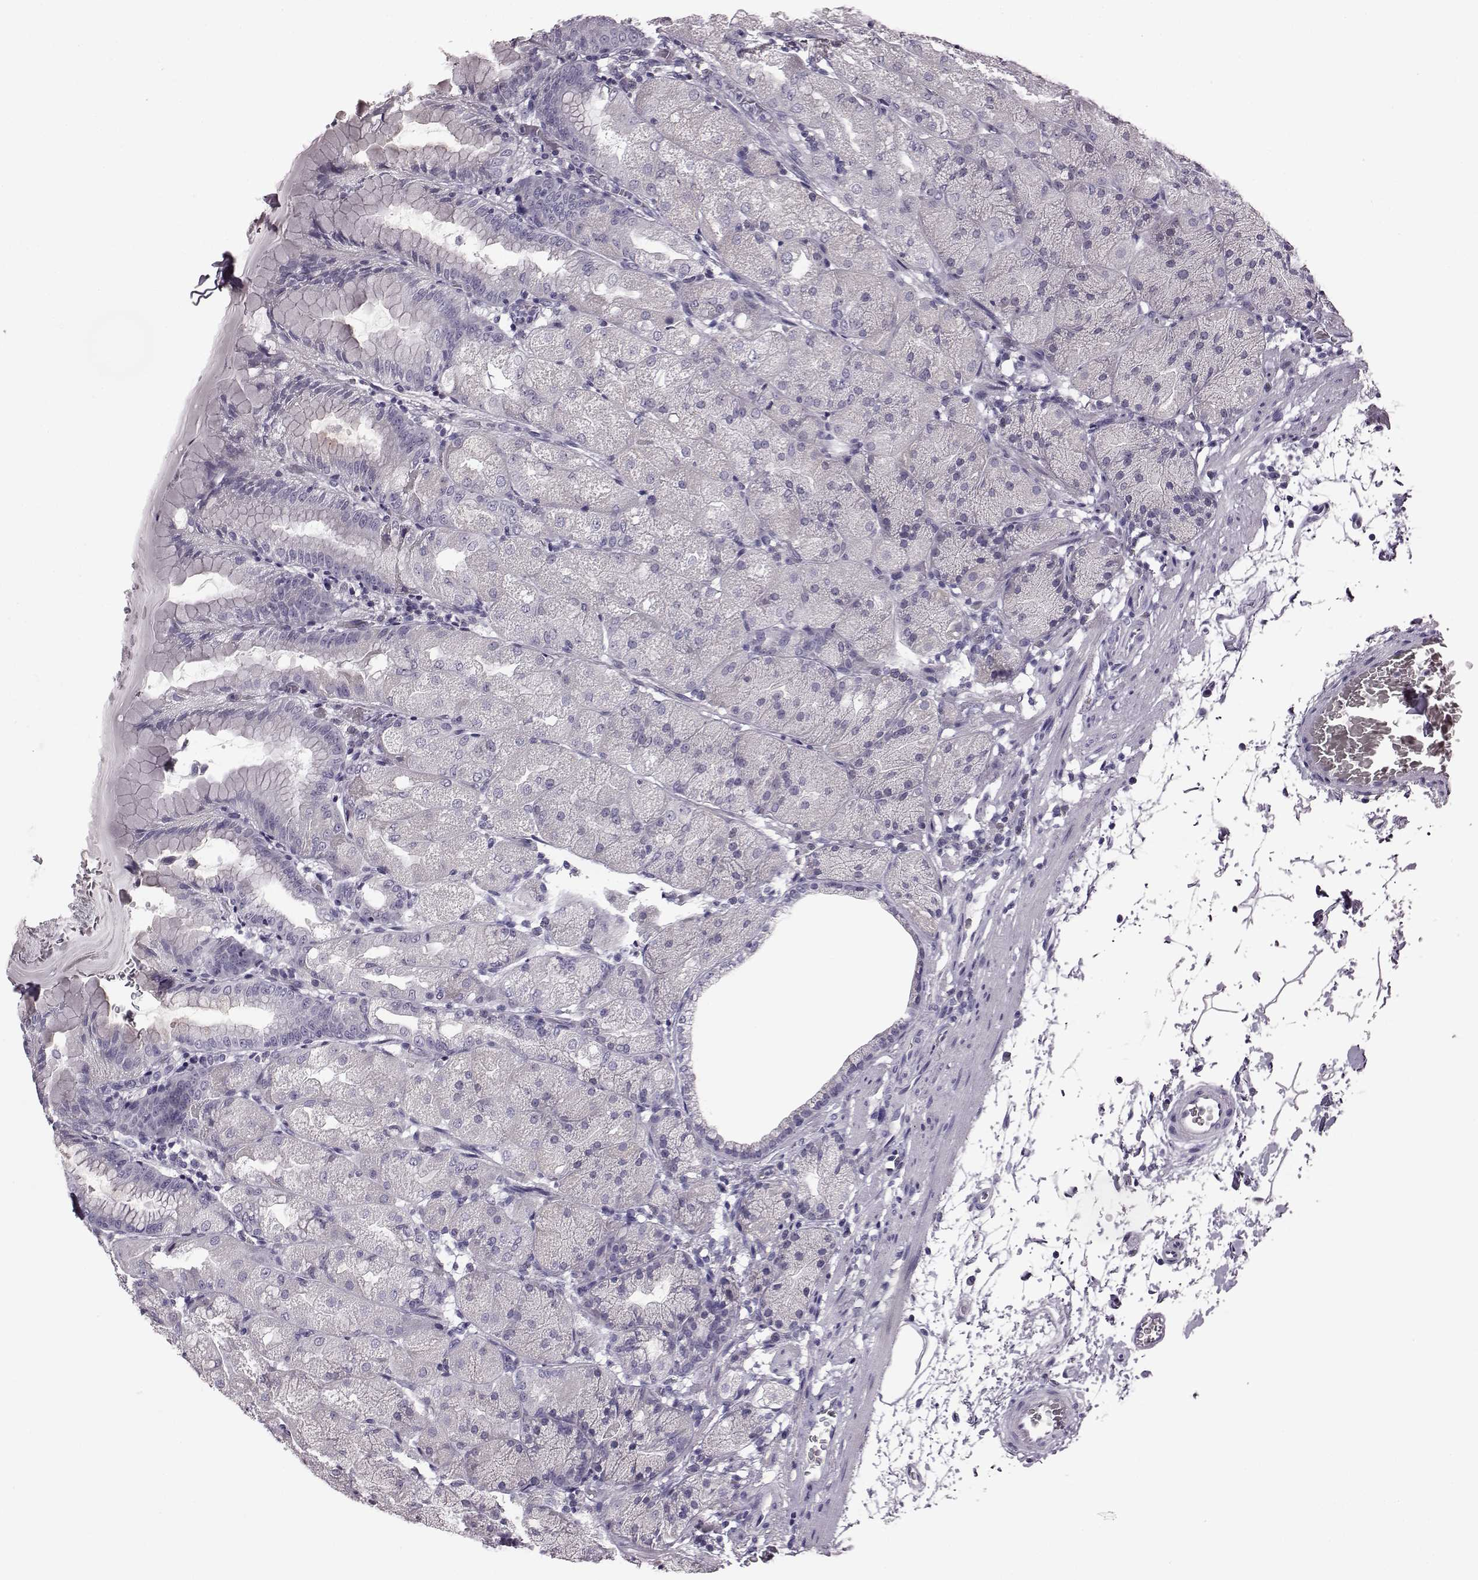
{"staining": {"intensity": "negative", "quantity": "none", "location": "none"}, "tissue": "stomach", "cell_type": "Glandular cells", "image_type": "normal", "snomed": [{"axis": "morphology", "description": "Normal tissue, NOS"}, {"axis": "topography", "description": "Stomach, upper"}, {"axis": "topography", "description": "Stomach"}, {"axis": "topography", "description": "Stomach, lower"}], "caption": "A high-resolution micrograph shows immunohistochemistry (IHC) staining of unremarkable stomach, which demonstrates no significant expression in glandular cells.", "gene": "ODAD4", "patient": {"sex": "male", "age": 62}}